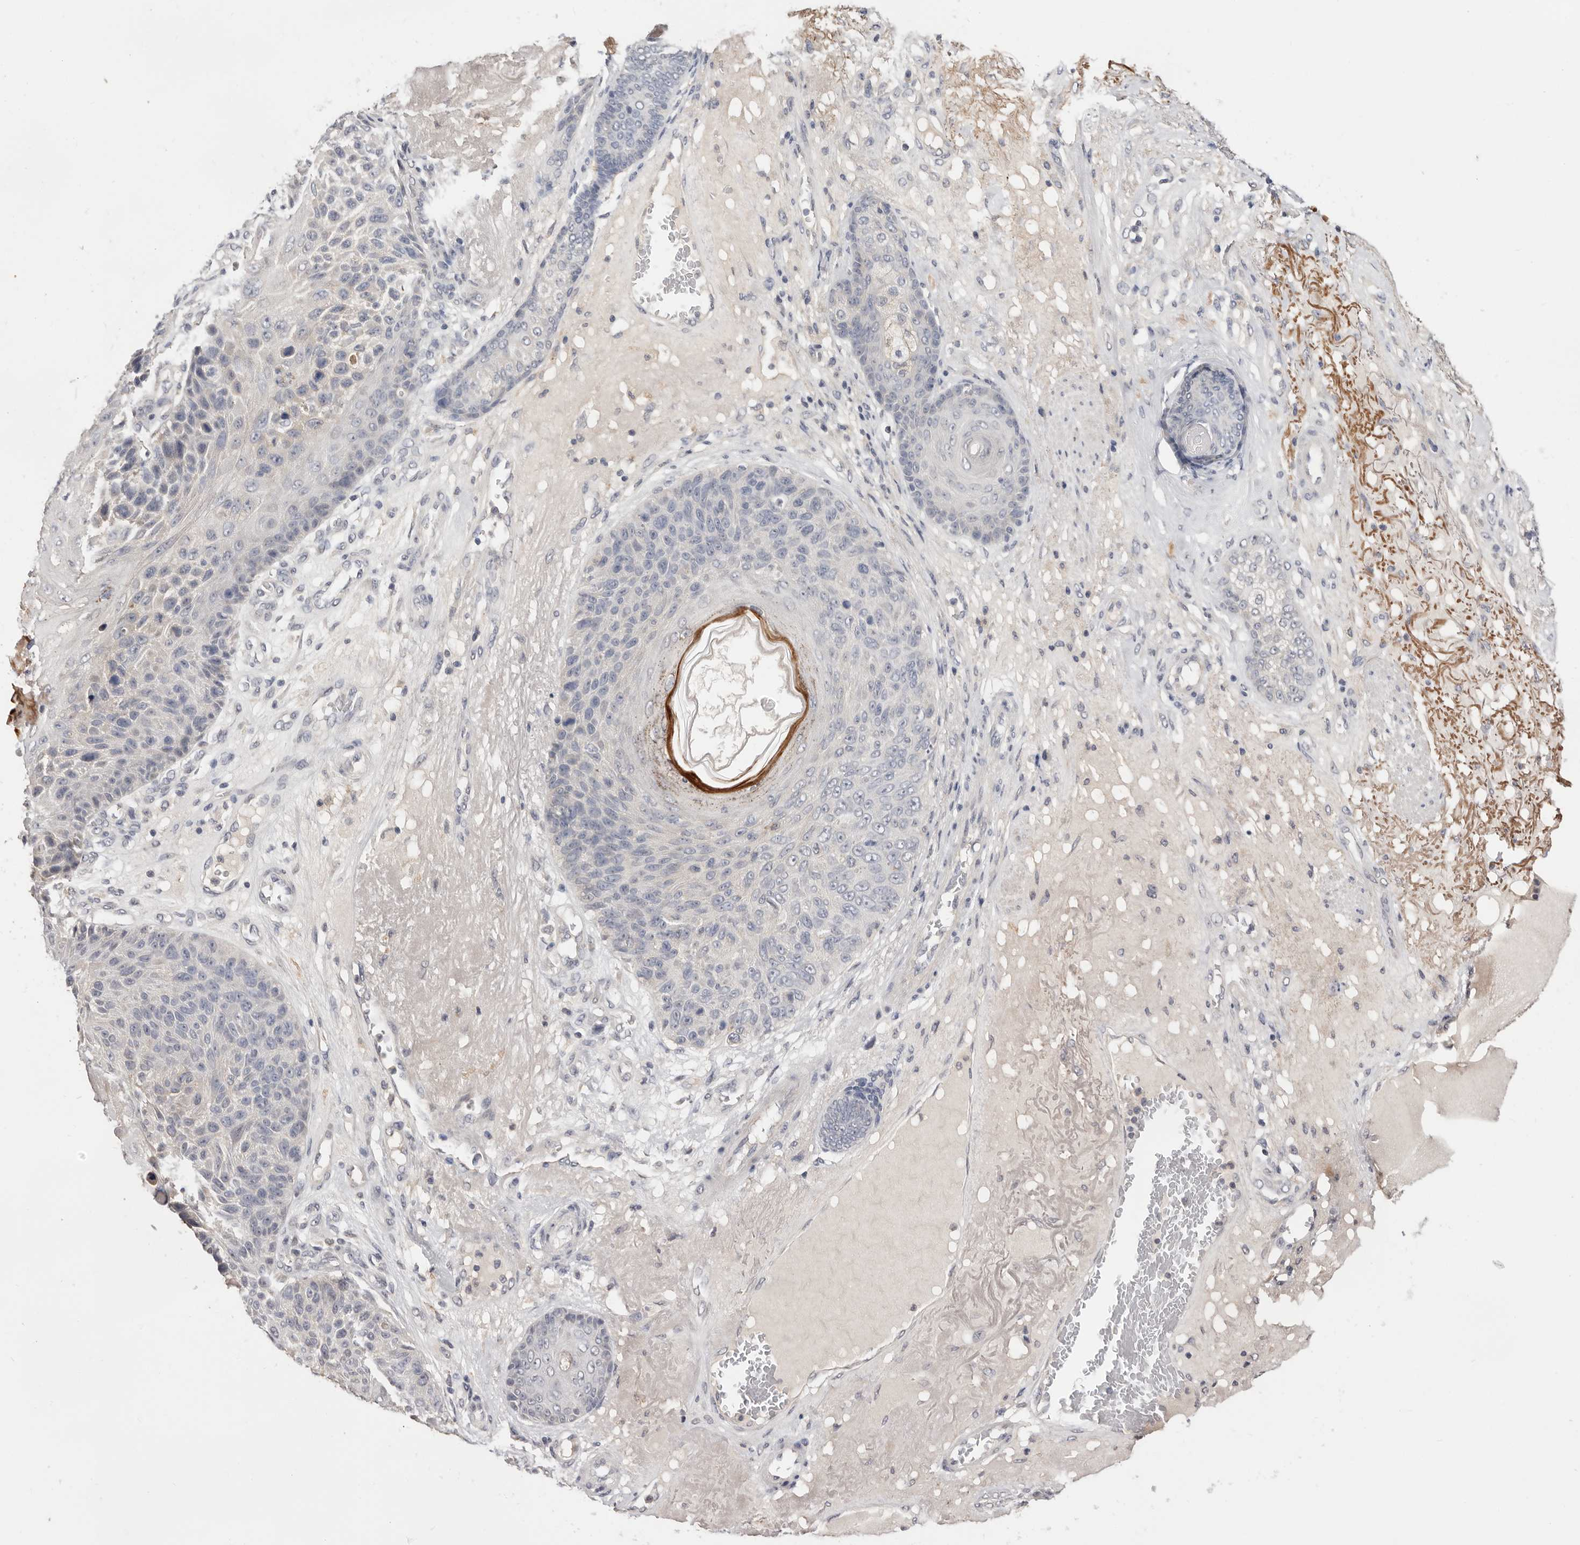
{"staining": {"intensity": "negative", "quantity": "none", "location": "none"}, "tissue": "skin cancer", "cell_type": "Tumor cells", "image_type": "cancer", "snomed": [{"axis": "morphology", "description": "Squamous cell carcinoma, NOS"}, {"axis": "topography", "description": "Skin"}], "caption": "Tumor cells show no significant protein positivity in skin cancer (squamous cell carcinoma).", "gene": "DOP1A", "patient": {"sex": "female", "age": 88}}